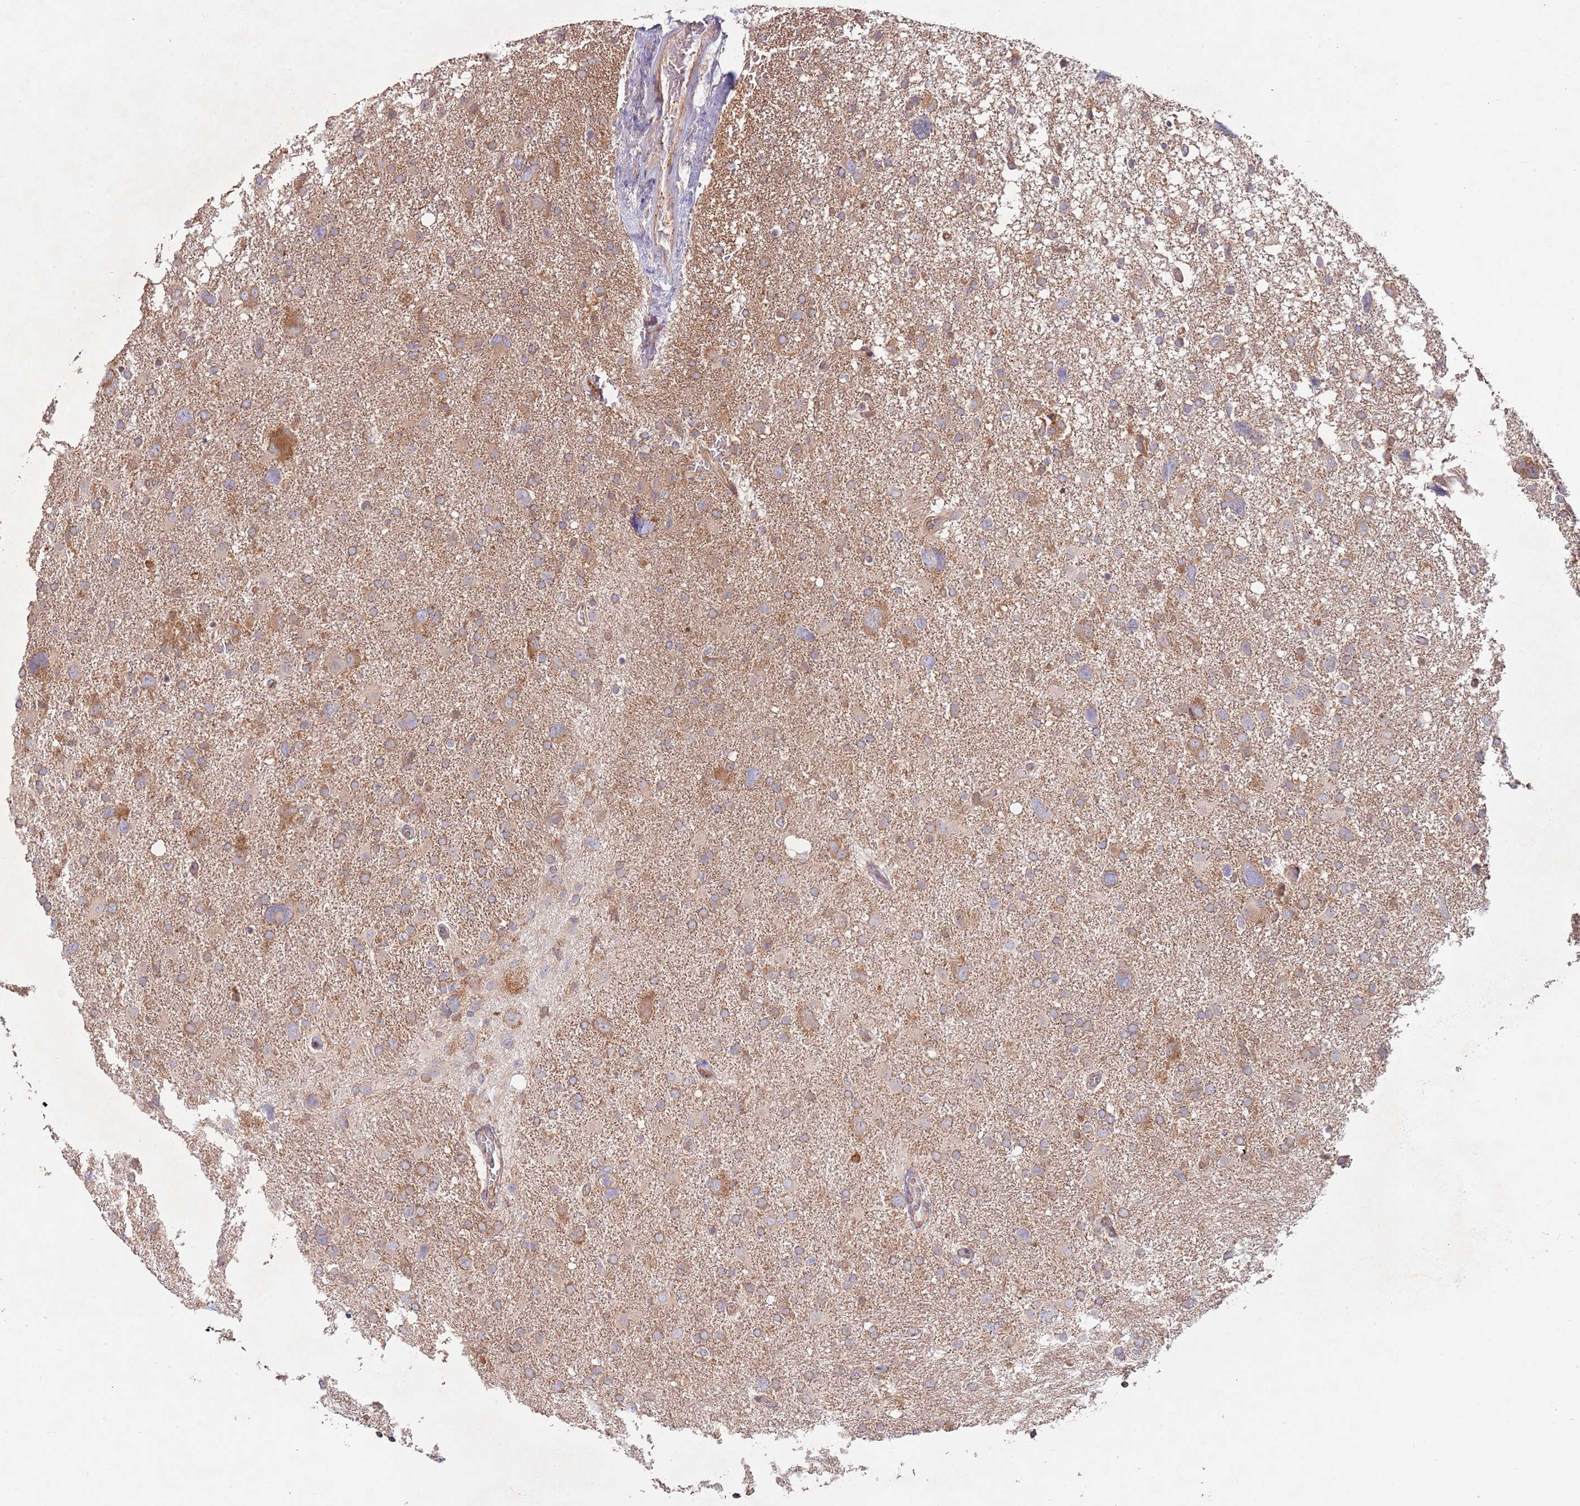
{"staining": {"intensity": "moderate", "quantity": ">75%", "location": "cytoplasmic/membranous"}, "tissue": "glioma", "cell_type": "Tumor cells", "image_type": "cancer", "snomed": [{"axis": "morphology", "description": "Glioma, malignant, High grade"}, {"axis": "topography", "description": "Brain"}], "caption": "A medium amount of moderate cytoplasmic/membranous positivity is seen in approximately >75% of tumor cells in high-grade glioma (malignant) tissue. (DAB = brown stain, brightfield microscopy at high magnification).", "gene": "RNF19B", "patient": {"sex": "male", "age": 61}}